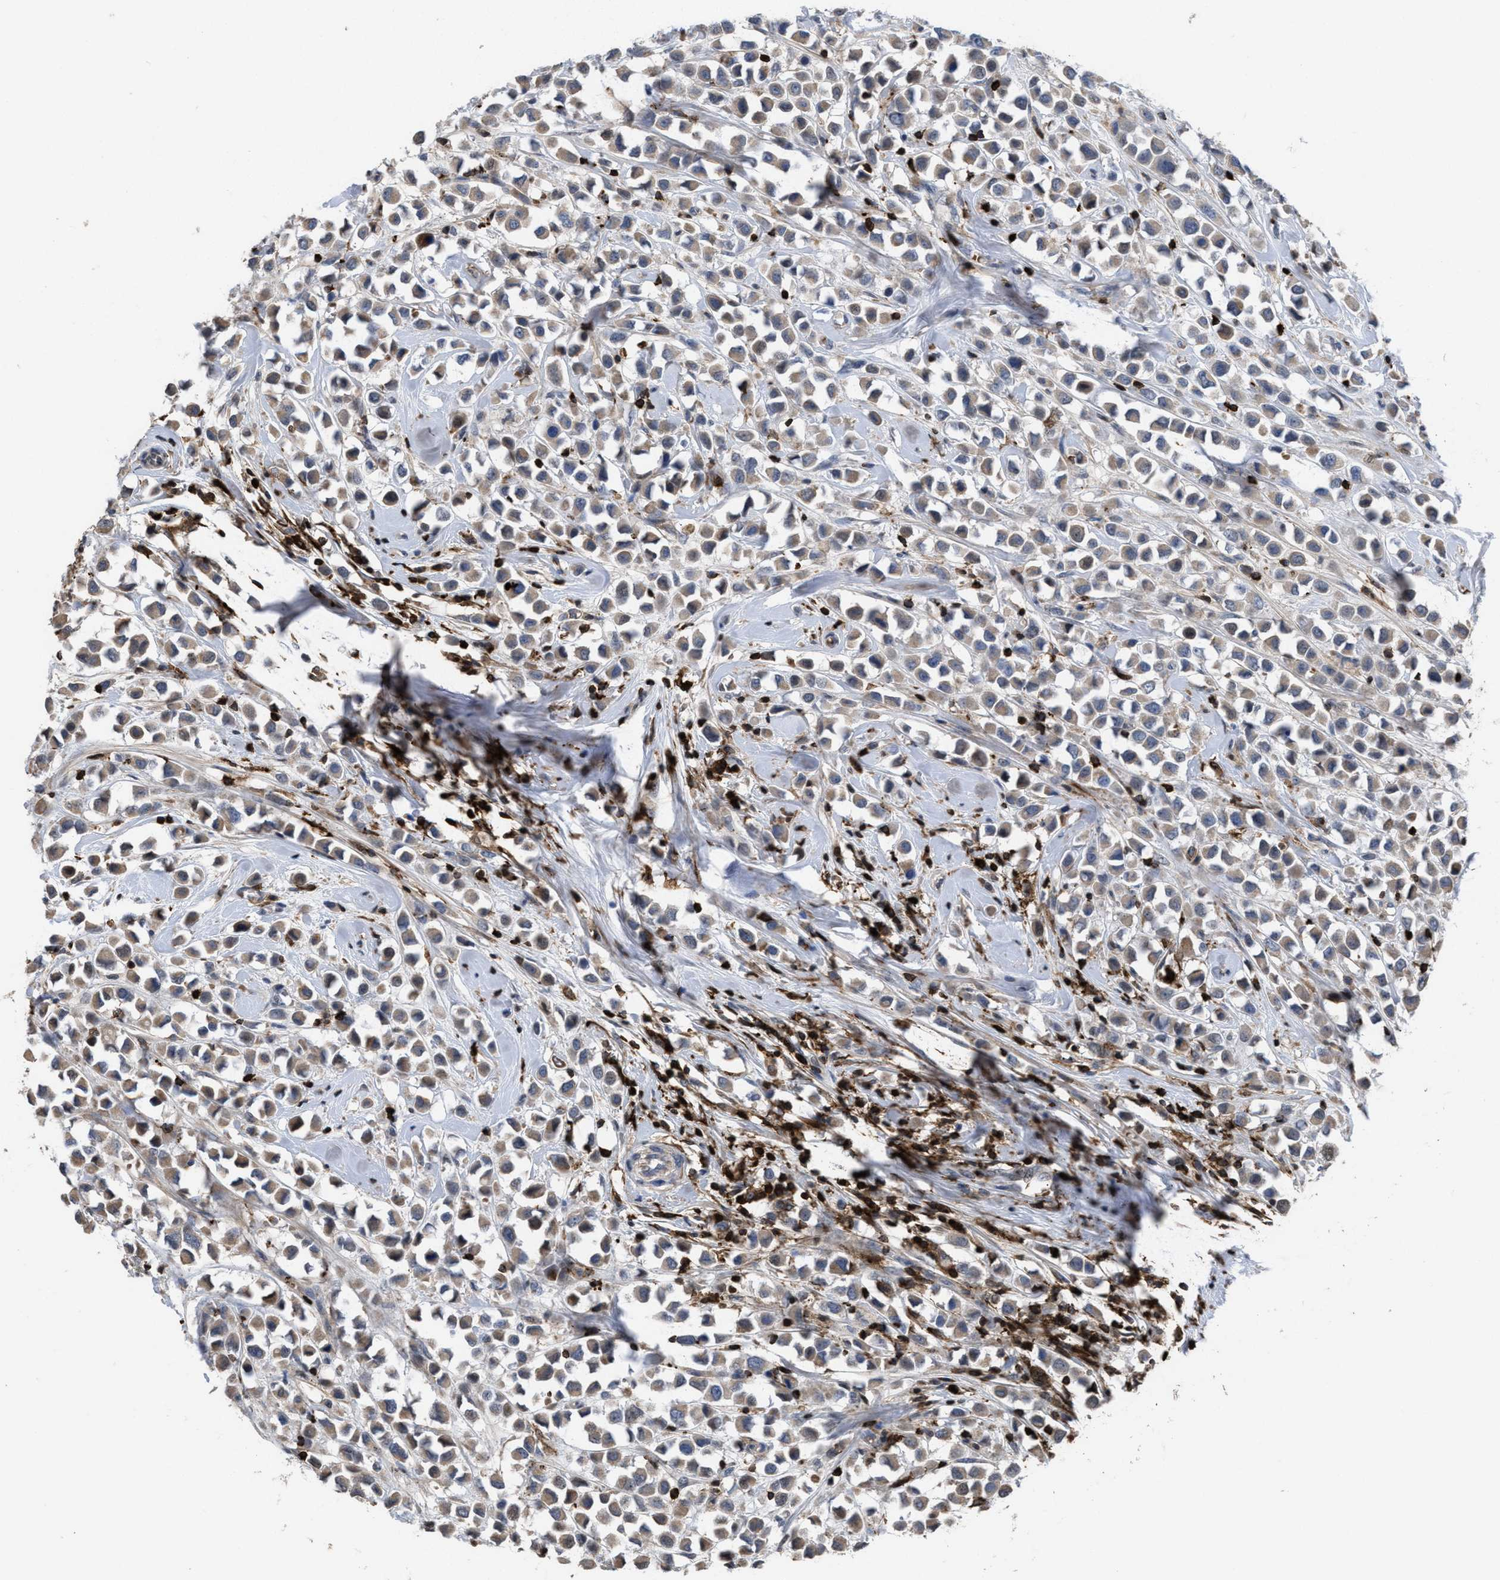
{"staining": {"intensity": "weak", "quantity": ">75%", "location": "cytoplasmic/membranous"}, "tissue": "breast cancer", "cell_type": "Tumor cells", "image_type": "cancer", "snomed": [{"axis": "morphology", "description": "Duct carcinoma"}, {"axis": "topography", "description": "Breast"}], "caption": "Infiltrating ductal carcinoma (breast) tissue displays weak cytoplasmic/membranous expression in about >75% of tumor cells, visualized by immunohistochemistry.", "gene": "PTPRE", "patient": {"sex": "female", "age": 61}}